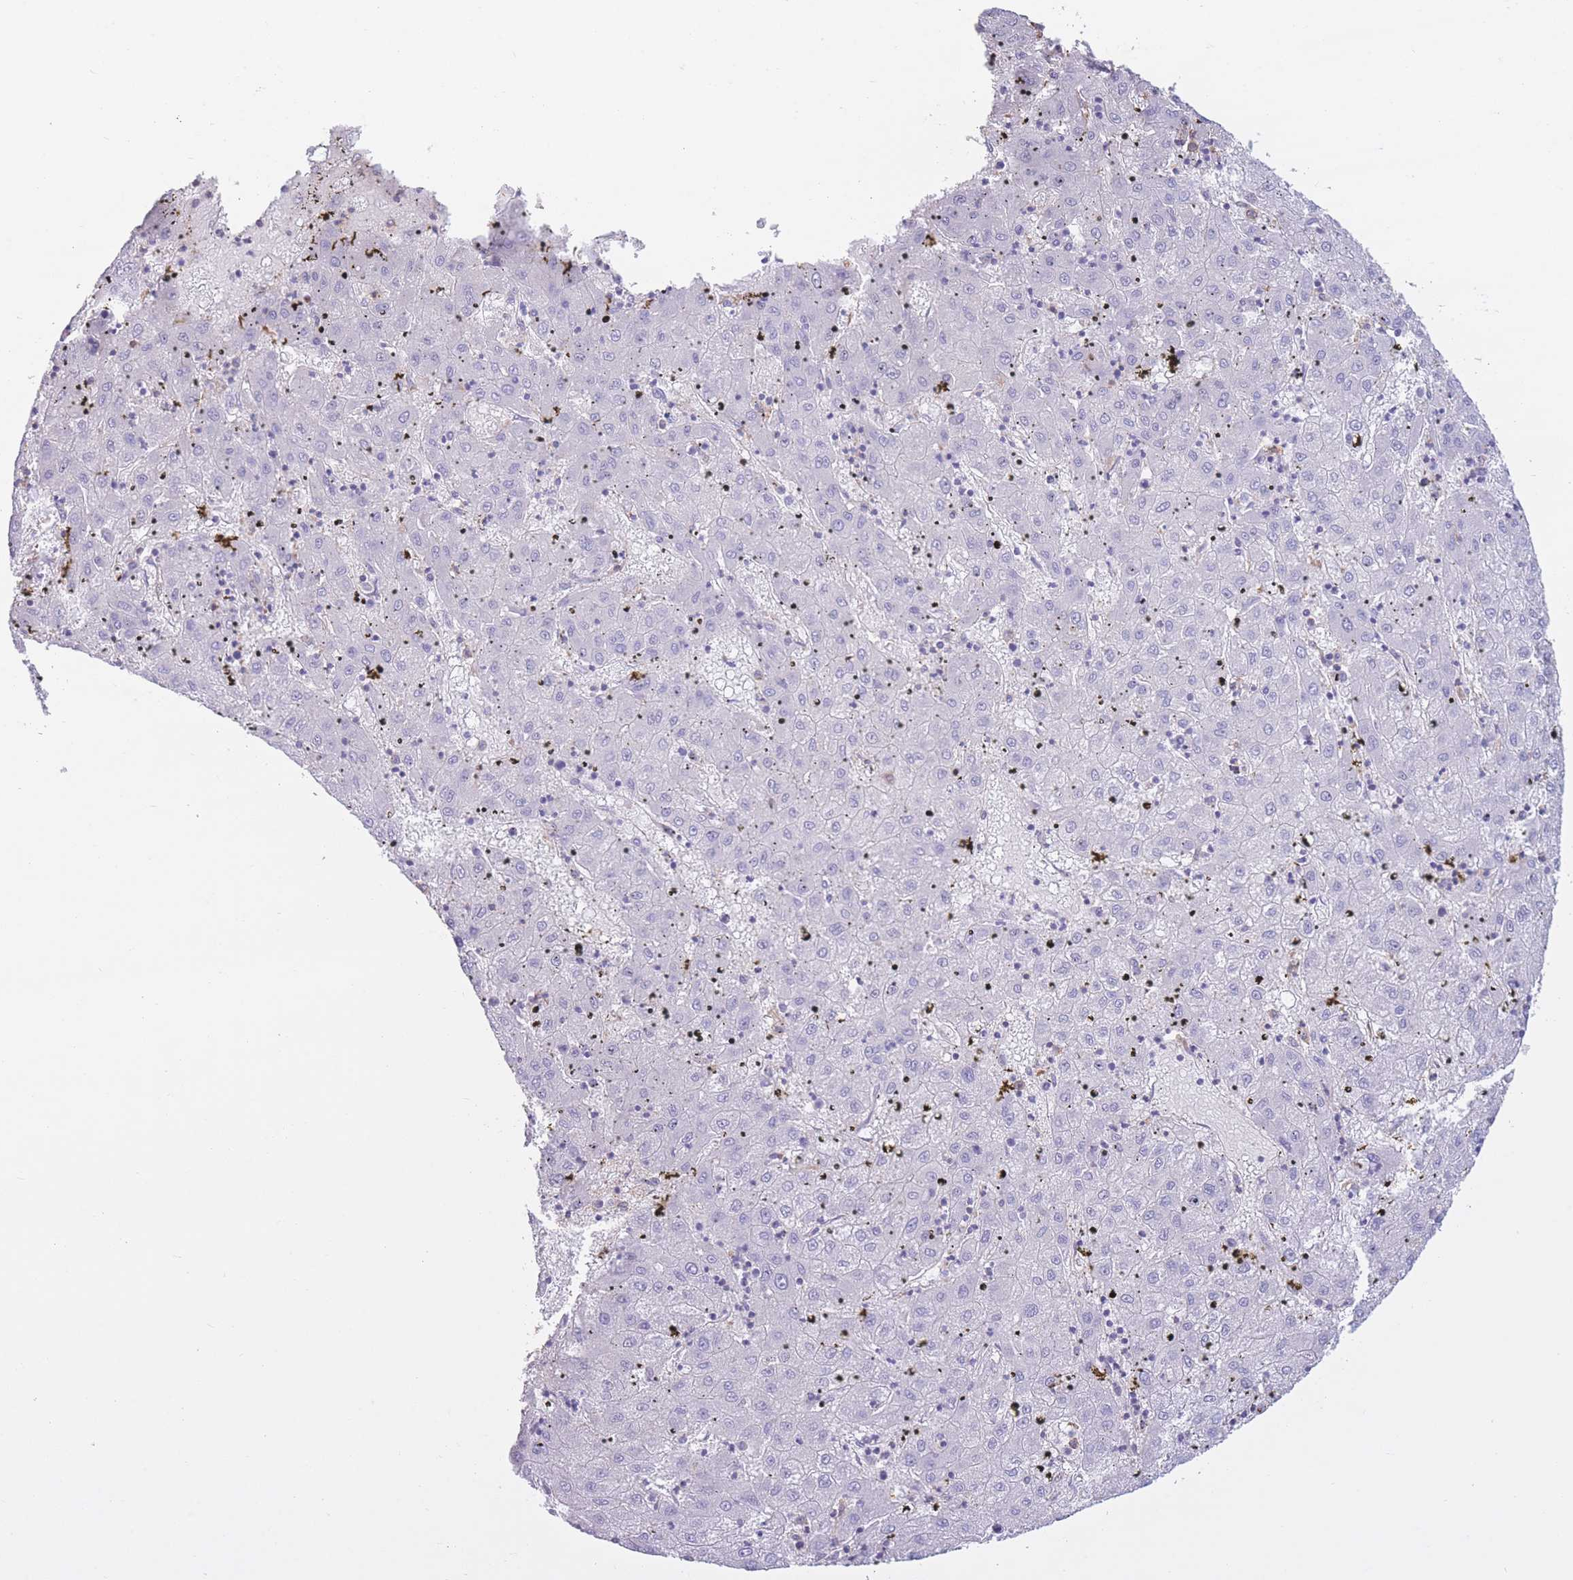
{"staining": {"intensity": "negative", "quantity": "none", "location": "none"}, "tissue": "liver cancer", "cell_type": "Tumor cells", "image_type": "cancer", "snomed": [{"axis": "morphology", "description": "Carcinoma, Hepatocellular, NOS"}, {"axis": "topography", "description": "Liver"}], "caption": "Immunohistochemistry micrograph of human liver cancer stained for a protein (brown), which reveals no expression in tumor cells. (Stains: DAB immunohistochemistry (IHC) with hematoxylin counter stain, Microscopy: brightfield microscopy at high magnification).", "gene": "PDHA1", "patient": {"sex": "male", "age": 72}}